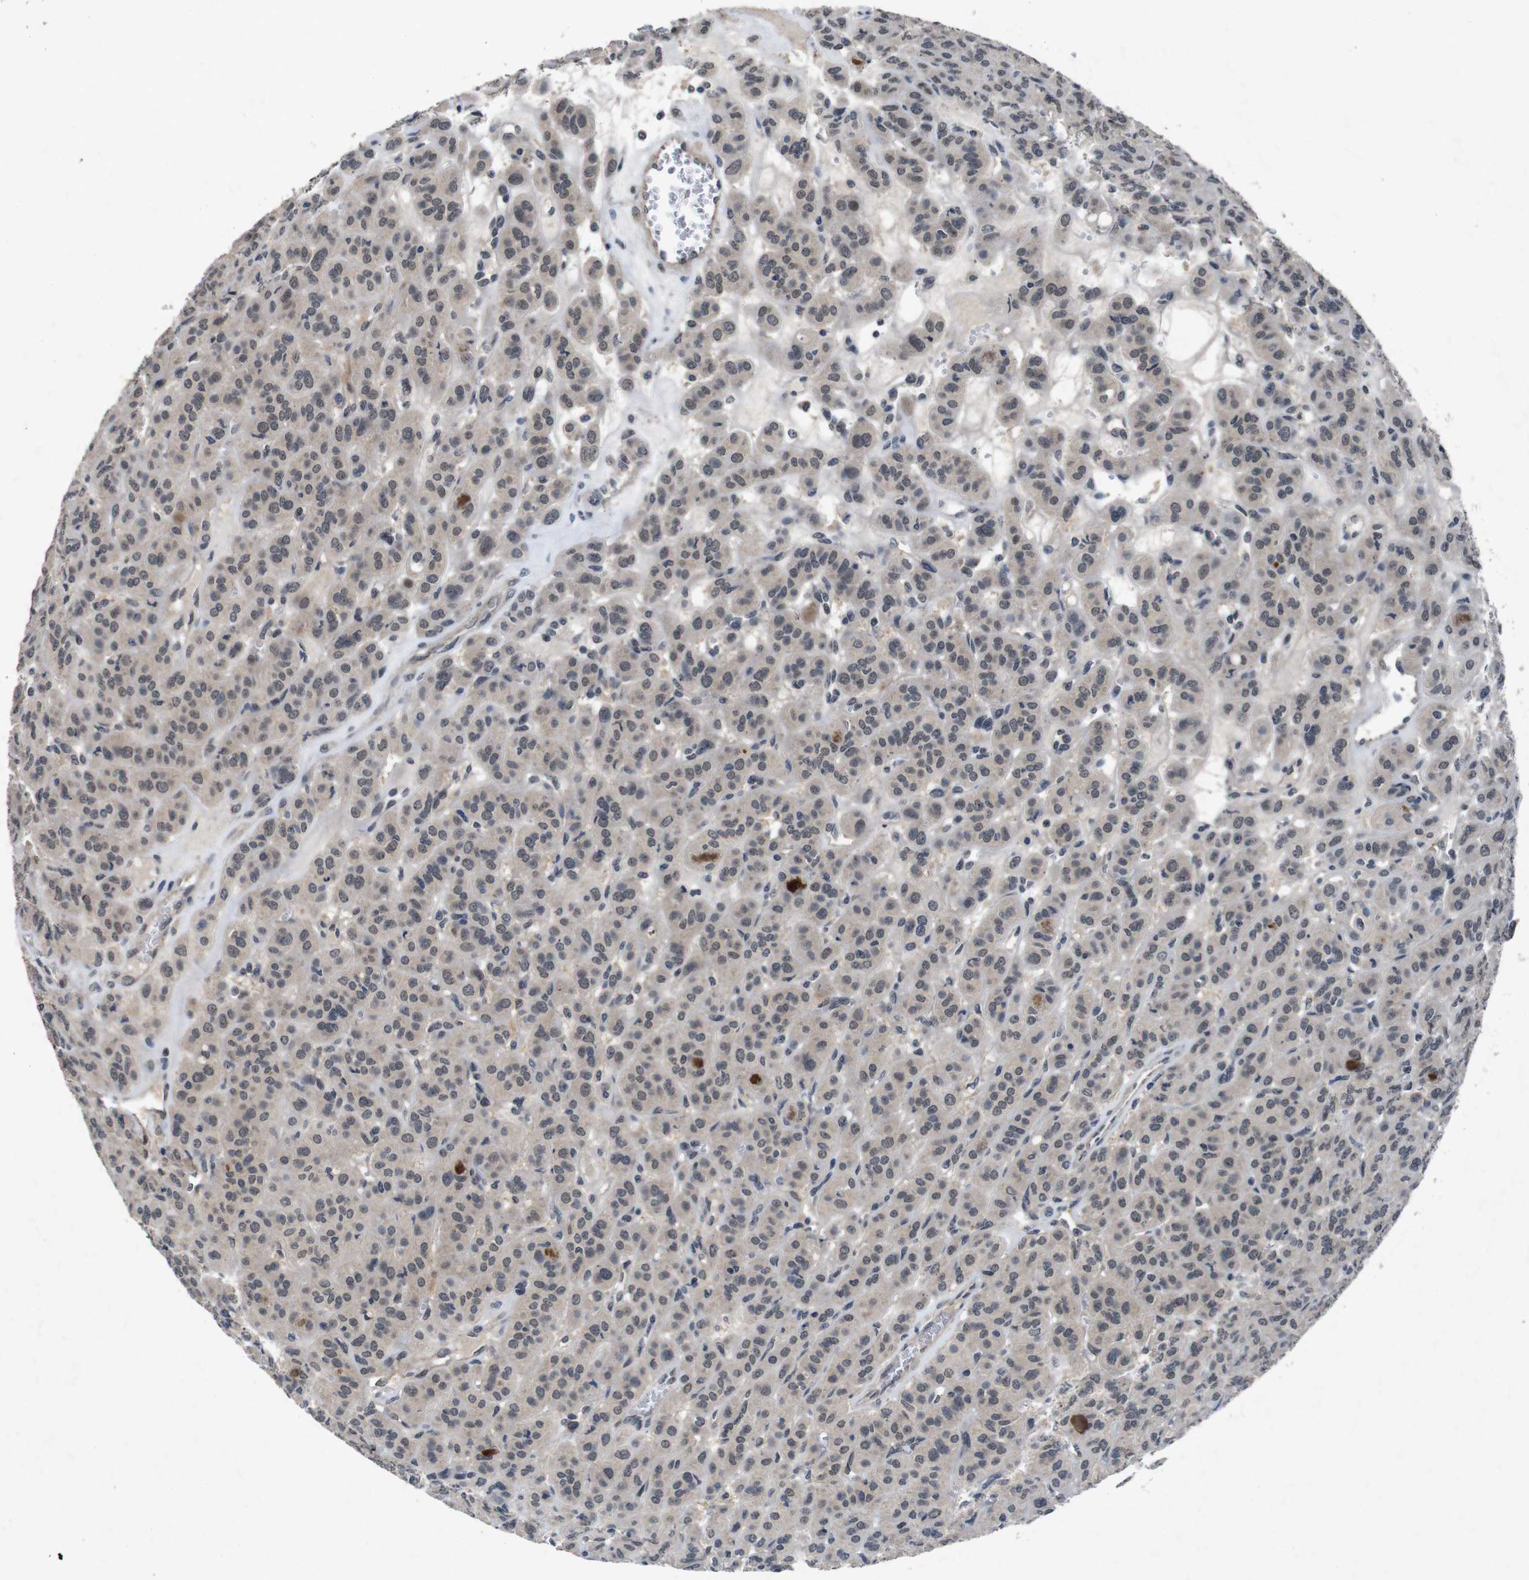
{"staining": {"intensity": "weak", "quantity": "<25%", "location": "cytoplasmic/membranous,nuclear"}, "tissue": "thyroid cancer", "cell_type": "Tumor cells", "image_type": "cancer", "snomed": [{"axis": "morphology", "description": "Follicular adenoma carcinoma, NOS"}, {"axis": "topography", "description": "Thyroid gland"}], "caption": "DAB immunohistochemical staining of human thyroid cancer (follicular adenoma carcinoma) reveals no significant staining in tumor cells.", "gene": "AKT3", "patient": {"sex": "female", "age": 71}}